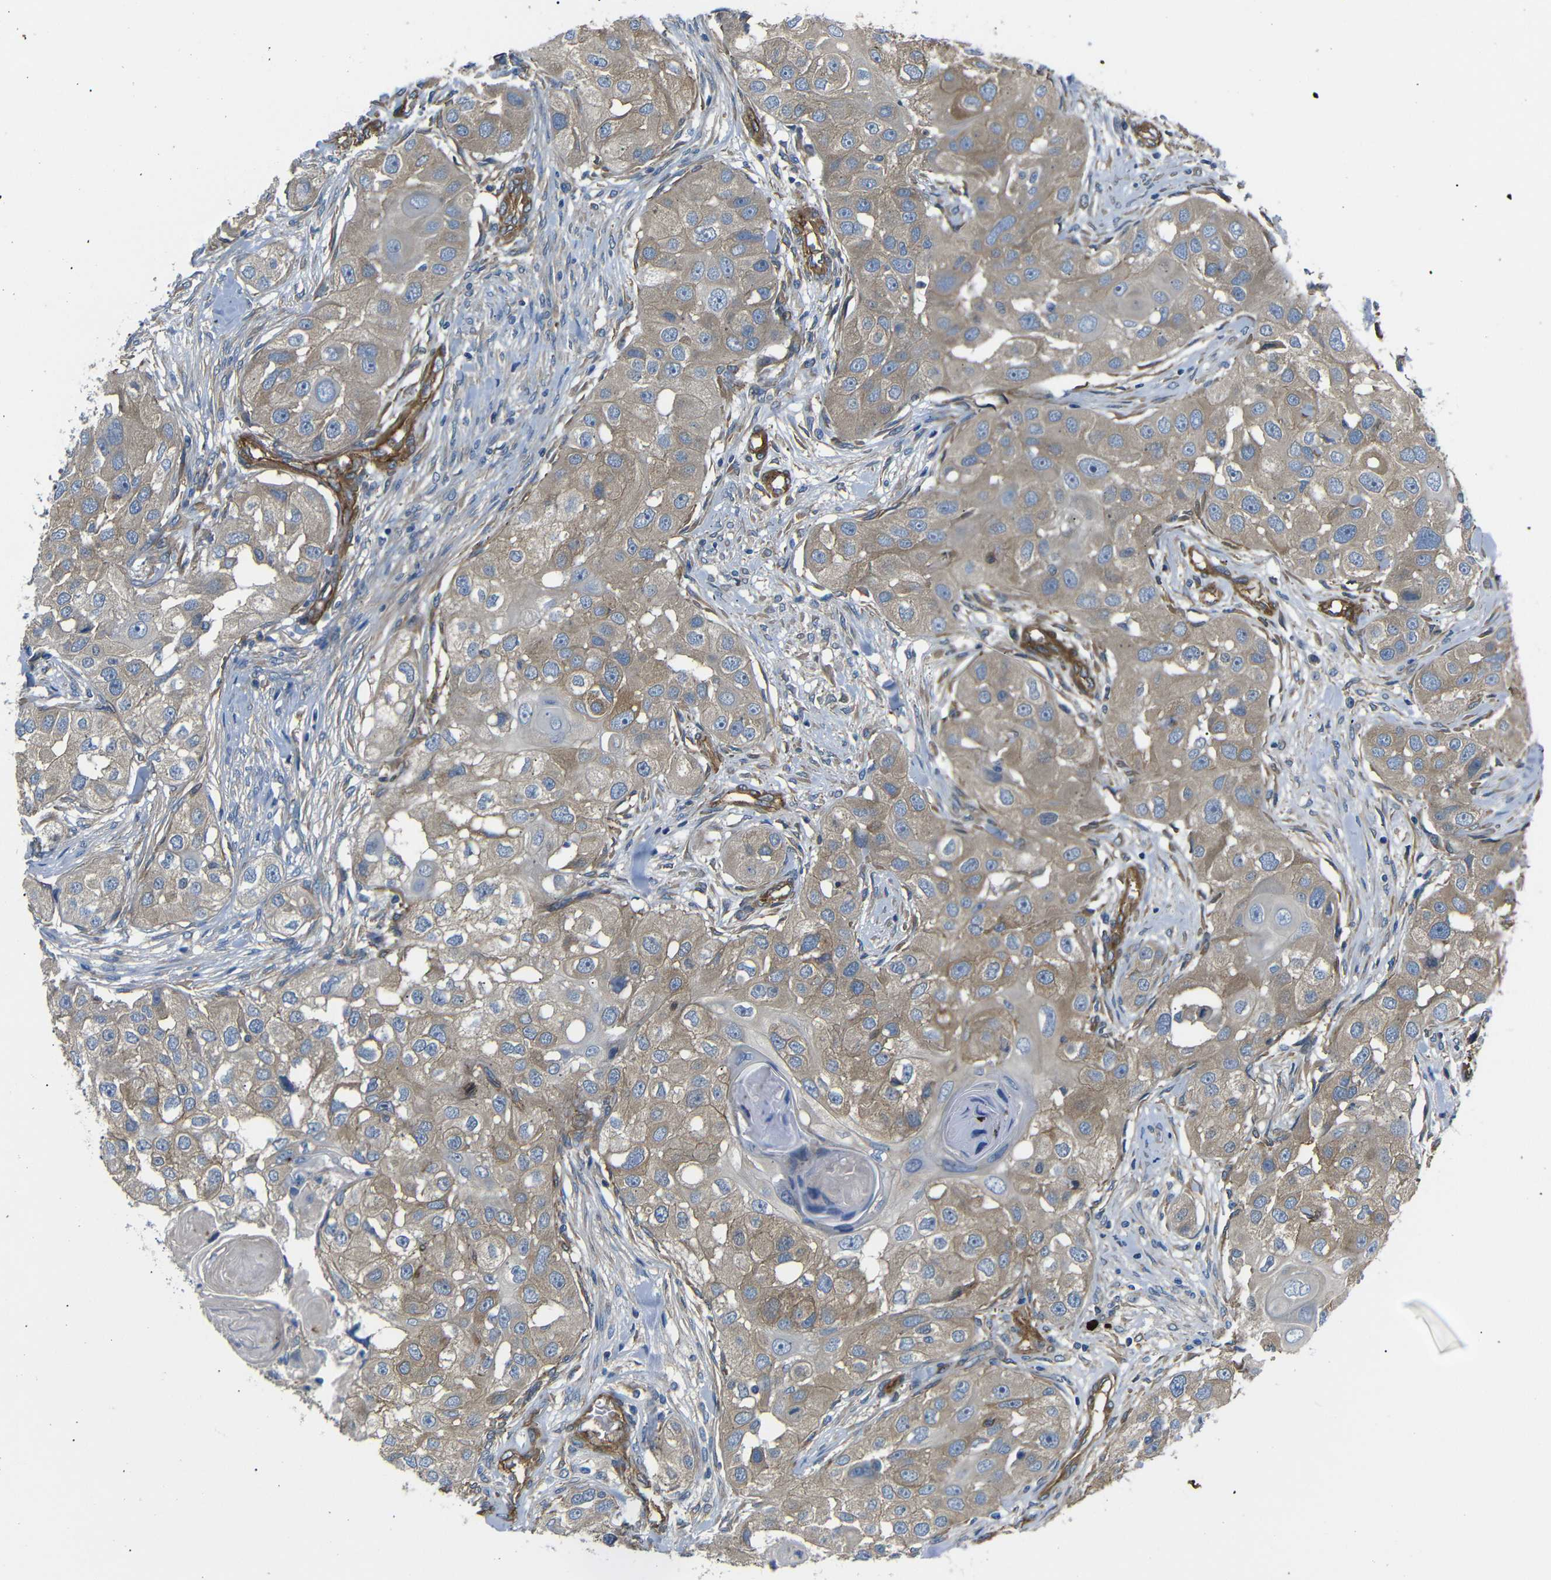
{"staining": {"intensity": "weak", "quantity": ">75%", "location": "cytoplasmic/membranous"}, "tissue": "head and neck cancer", "cell_type": "Tumor cells", "image_type": "cancer", "snomed": [{"axis": "morphology", "description": "Normal tissue, NOS"}, {"axis": "morphology", "description": "Squamous cell carcinoma, NOS"}, {"axis": "topography", "description": "Skeletal muscle"}, {"axis": "topography", "description": "Head-Neck"}], "caption": "The immunohistochemical stain labels weak cytoplasmic/membranous positivity in tumor cells of head and neck cancer (squamous cell carcinoma) tissue.", "gene": "MYO1B", "patient": {"sex": "male", "age": 51}}